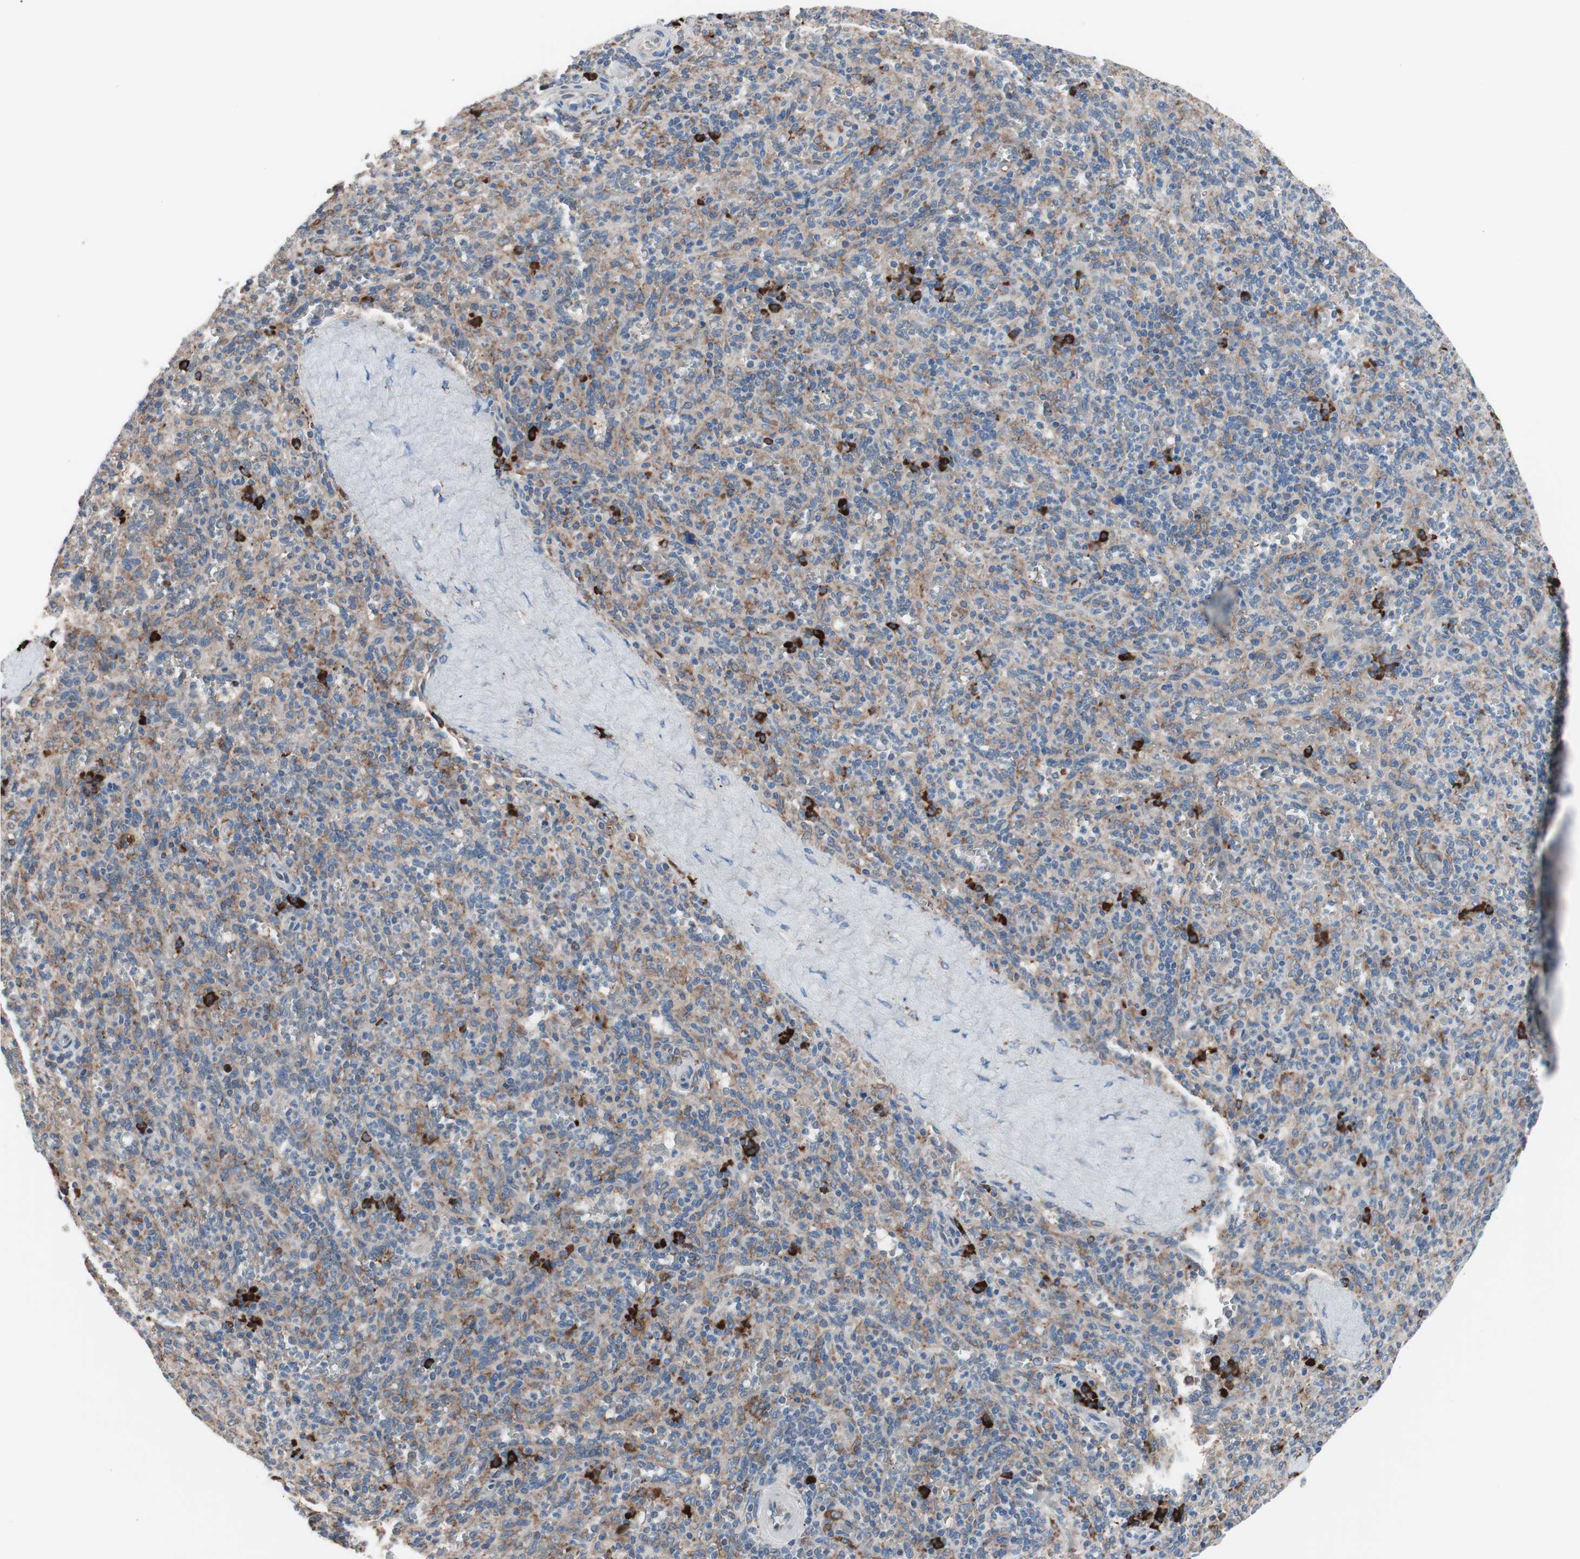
{"staining": {"intensity": "strong", "quantity": "<25%", "location": "cytoplasmic/membranous"}, "tissue": "spleen", "cell_type": "Cells in red pulp", "image_type": "normal", "snomed": [{"axis": "morphology", "description": "Normal tissue, NOS"}, {"axis": "topography", "description": "Spleen"}], "caption": "Immunohistochemistry (IHC) image of unremarkable human spleen stained for a protein (brown), which displays medium levels of strong cytoplasmic/membranous positivity in about <25% of cells in red pulp.", "gene": "SLC27A4", "patient": {"sex": "male", "age": 36}}